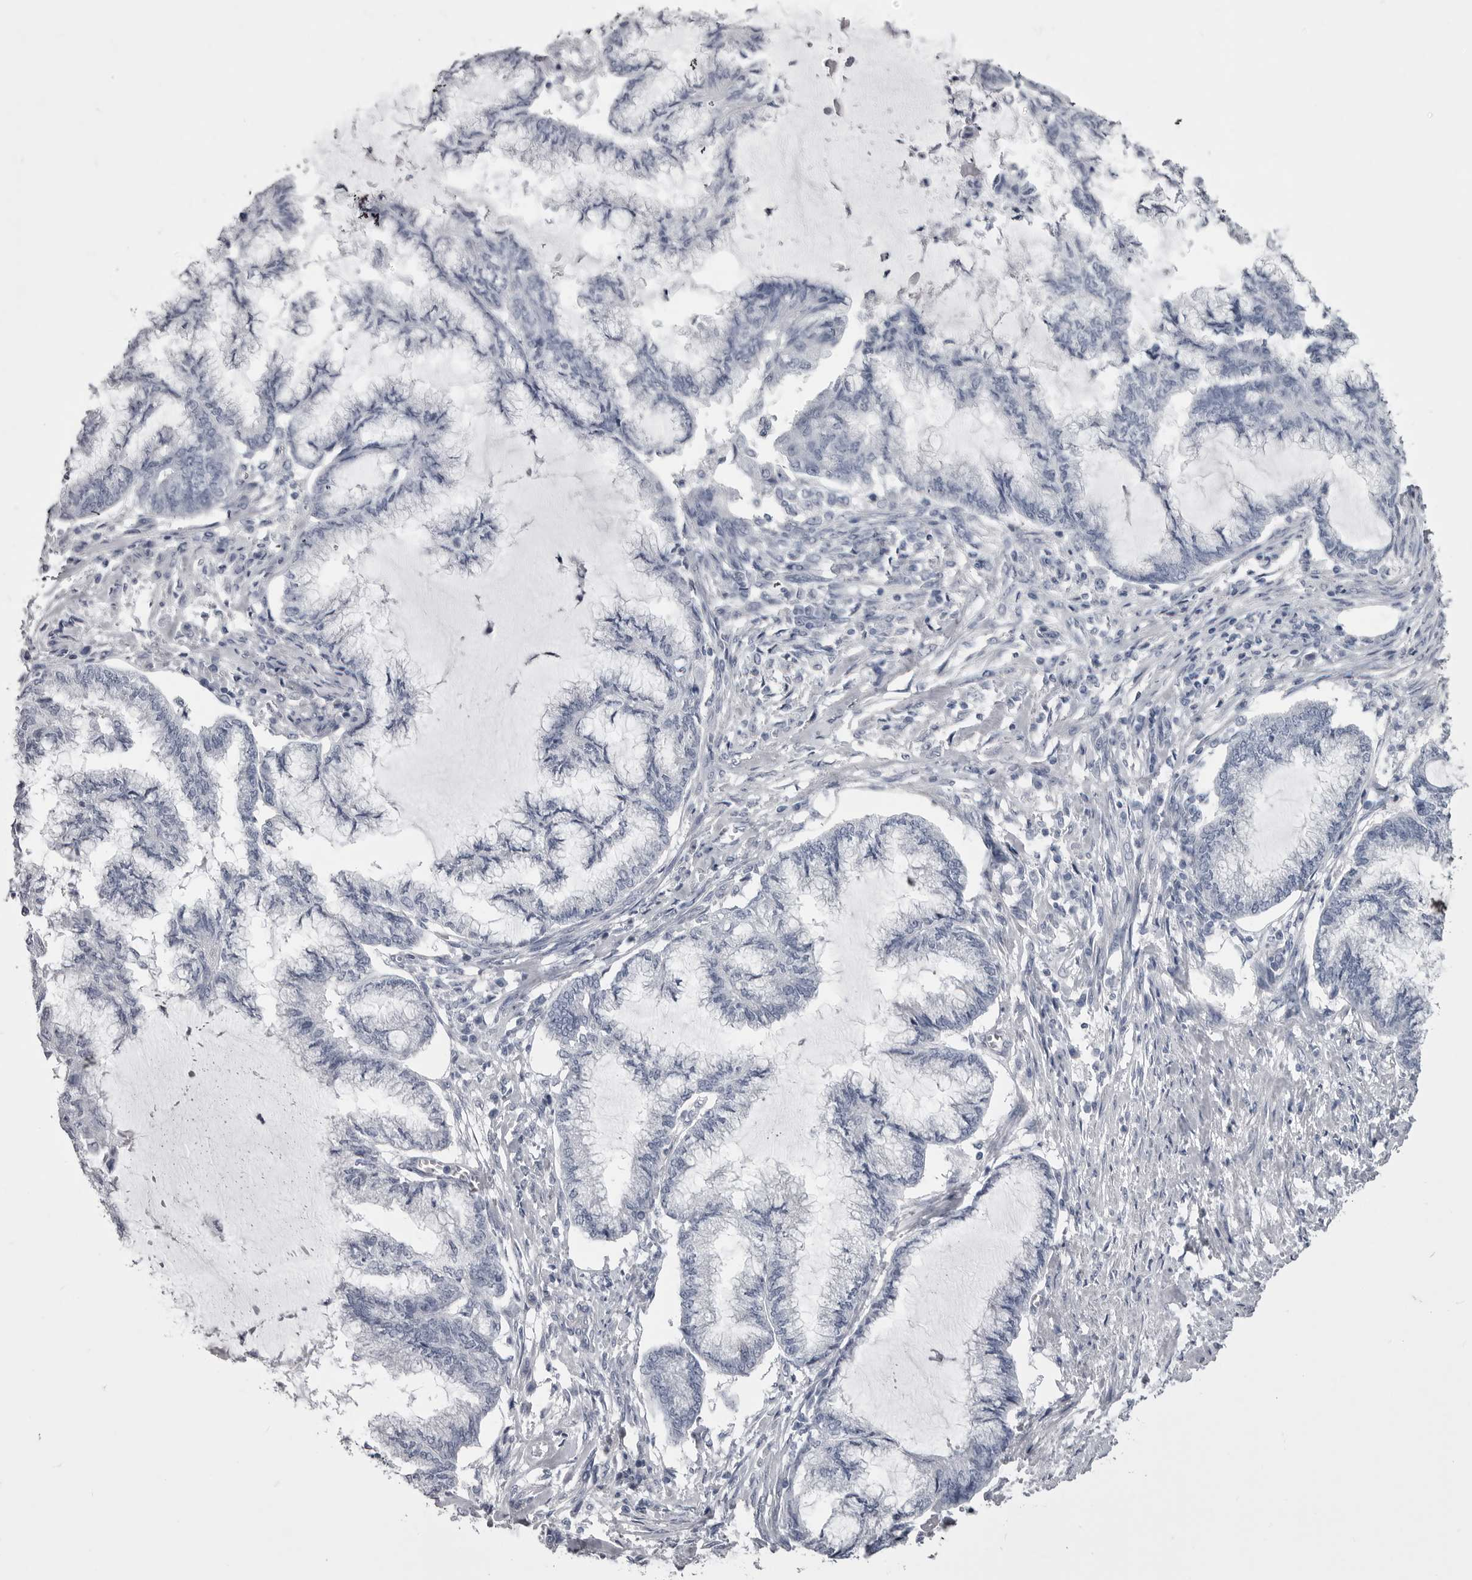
{"staining": {"intensity": "negative", "quantity": "none", "location": "none"}, "tissue": "endometrial cancer", "cell_type": "Tumor cells", "image_type": "cancer", "snomed": [{"axis": "morphology", "description": "Adenocarcinoma, NOS"}, {"axis": "topography", "description": "Endometrium"}], "caption": "A histopathology image of human endometrial cancer (adenocarcinoma) is negative for staining in tumor cells.", "gene": "ANK2", "patient": {"sex": "female", "age": 86}}